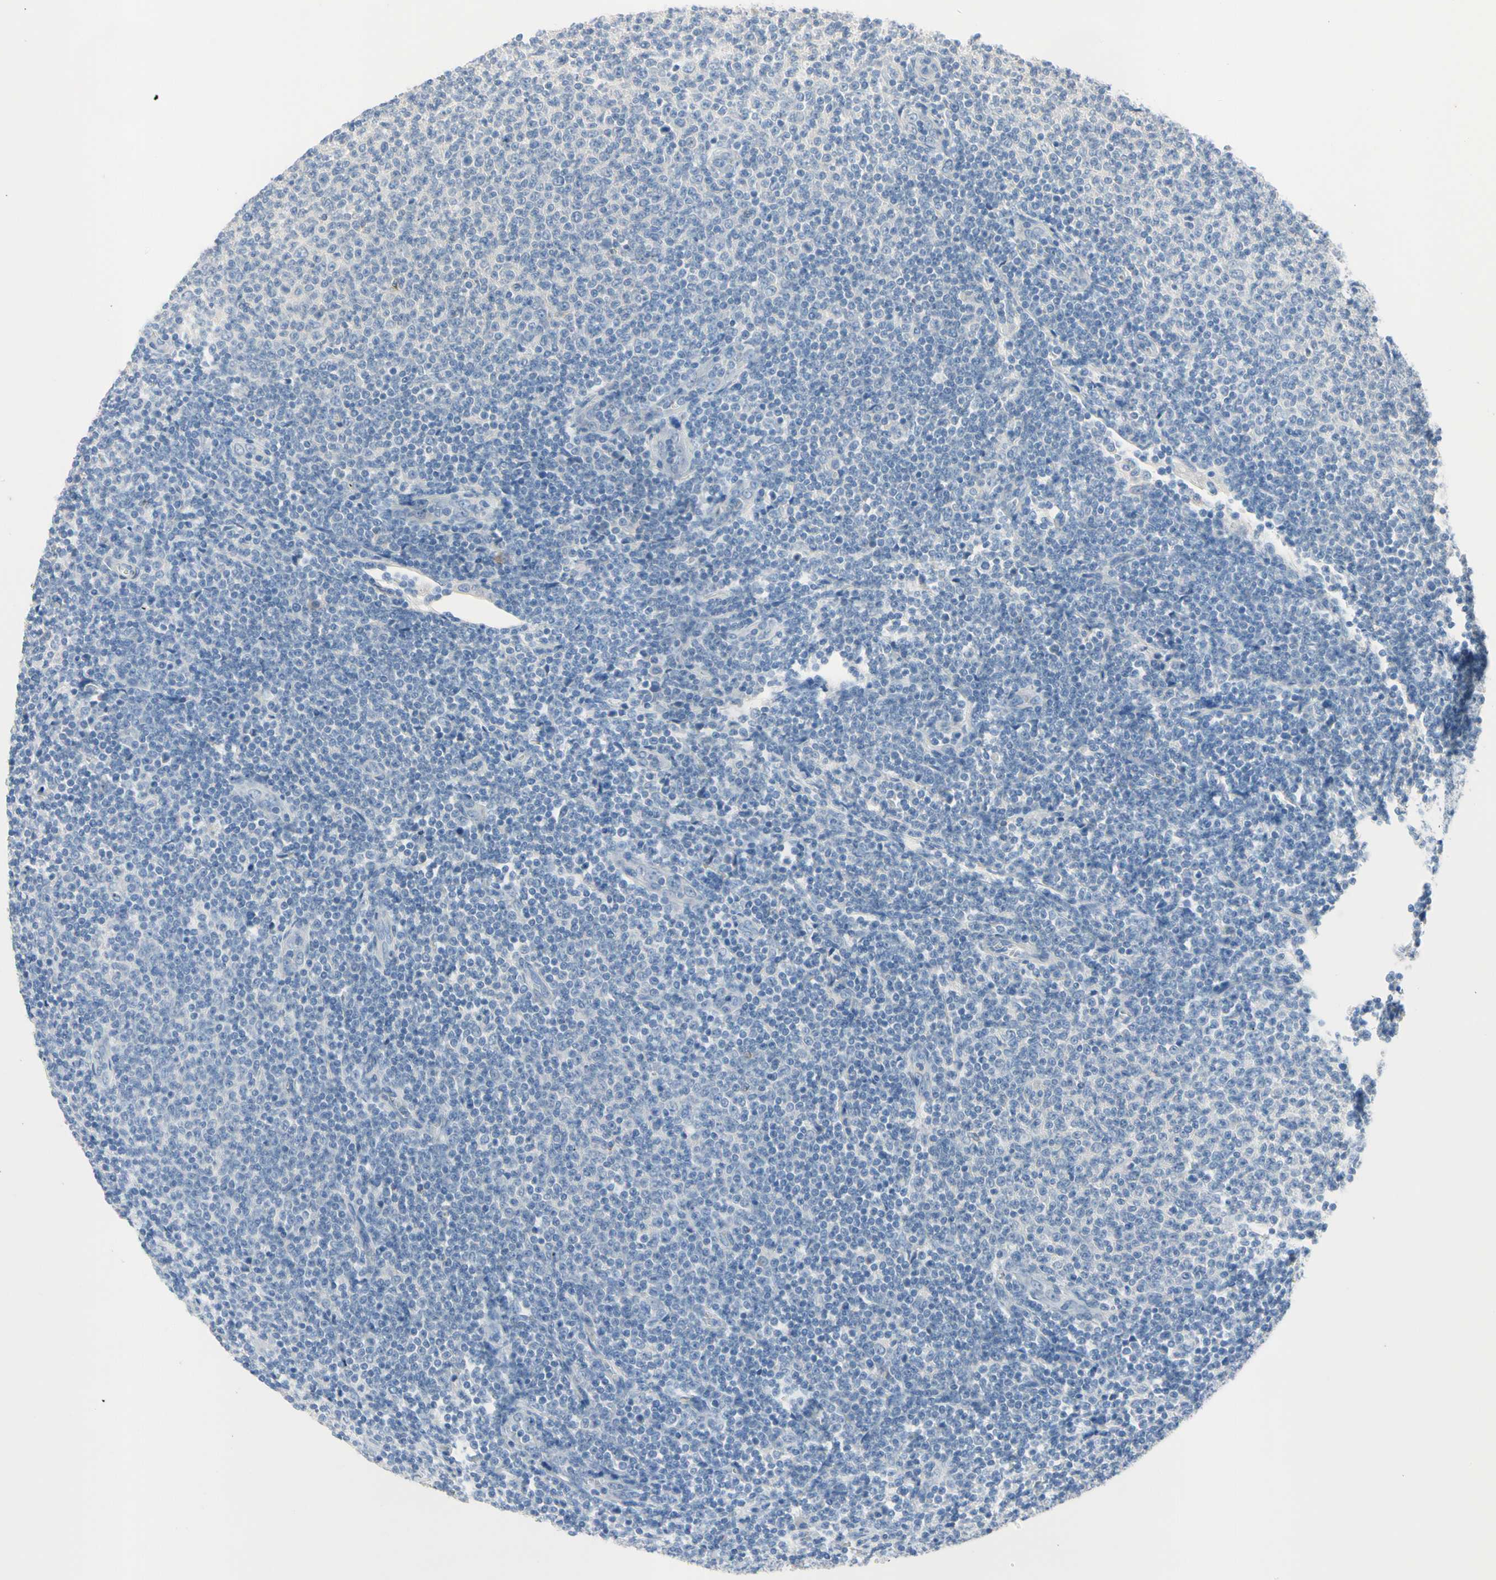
{"staining": {"intensity": "negative", "quantity": "none", "location": "none"}, "tissue": "lymphoma", "cell_type": "Tumor cells", "image_type": "cancer", "snomed": [{"axis": "morphology", "description": "Malignant lymphoma, non-Hodgkin's type, Low grade"}, {"axis": "topography", "description": "Lymph node"}], "caption": "DAB (3,3'-diaminobenzidine) immunohistochemical staining of human malignant lymphoma, non-Hodgkin's type (low-grade) shows no significant staining in tumor cells.", "gene": "MARK1", "patient": {"sex": "male", "age": 66}}